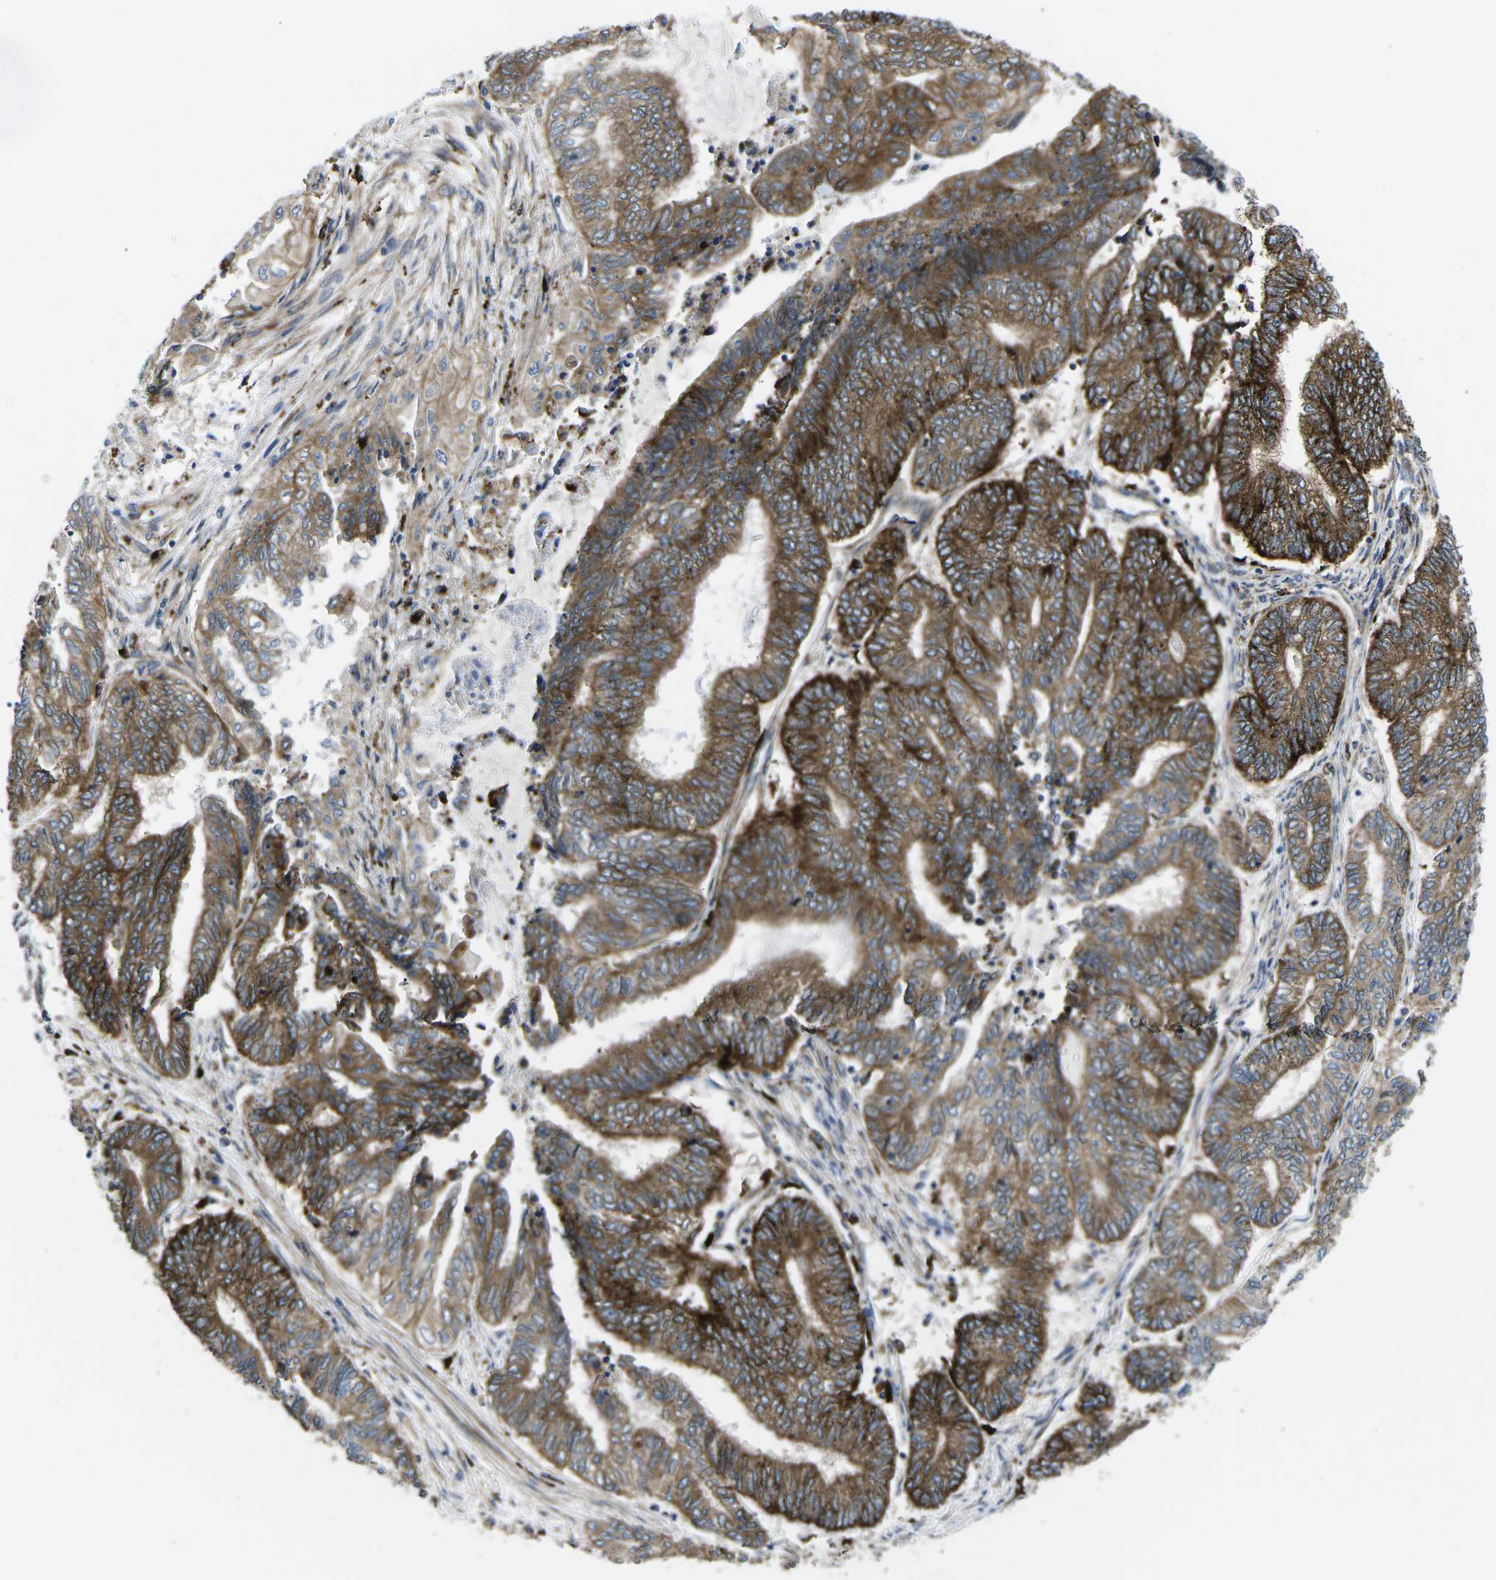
{"staining": {"intensity": "strong", "quantity": ">75%", "location": "cytoplasmic/membranous"}, "tissue": "endometrial cancer", "cell_type": "Tumor cells", "image_type": "cancer", "snomed": [{"axis": "morphology", "description": "Adenocarcinoma, NOS"}, {"axis": "topography", "description": "Uterus"}, {"axis": "topography", "description": "Endometrium"}], "caption": "This micrograph exhibits endometrial cancer stained with immunohistochemistry to label a protein in brown. The cytoplasmic/membranous of tumor cells show strong positivity for the protein. Nuclei are counter-stained blue.", "gene": "DLG1", "patient": {"sex": "female", "age": 70}}